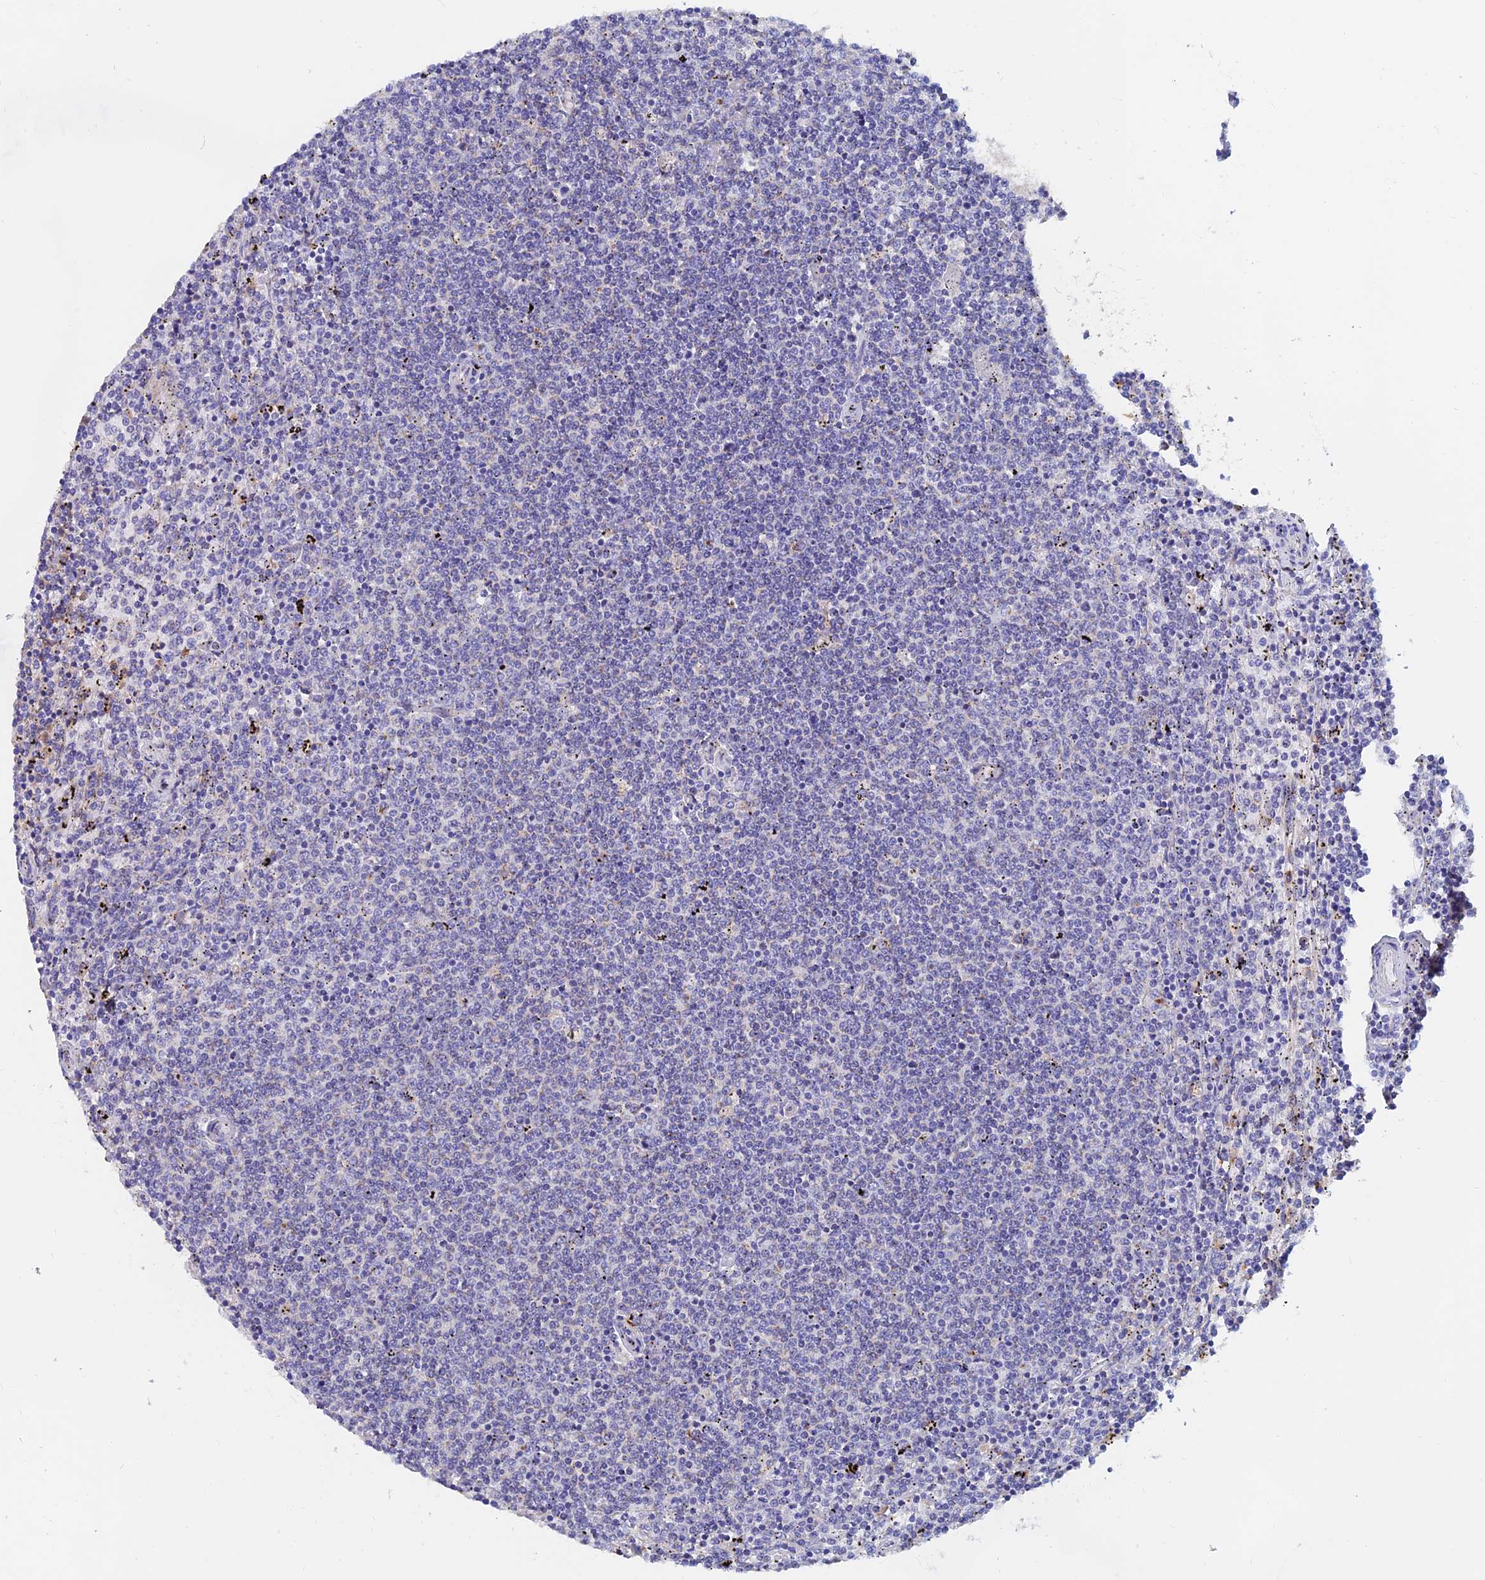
{"staining": {"intensity": "negative", "quantity": "none", "location": "none"}, "tissue": "lymphoma", "cell_type": "Tumor cells", "image_type": "cancer", "snomed": [{"axis": "morphology", "description": "Malignant lymphoma, non-Hodgkin's type, Low grade"}, {"axis": "topography", "description": "Spleen"}], "caption": "Micrograph shows no protein positivity in tumor cells of low-grade malignant lymphoma, non-Hodgkin's type tissue.", "gene": "SPNS1", "patient": {"sex": "female", "age": 50}}